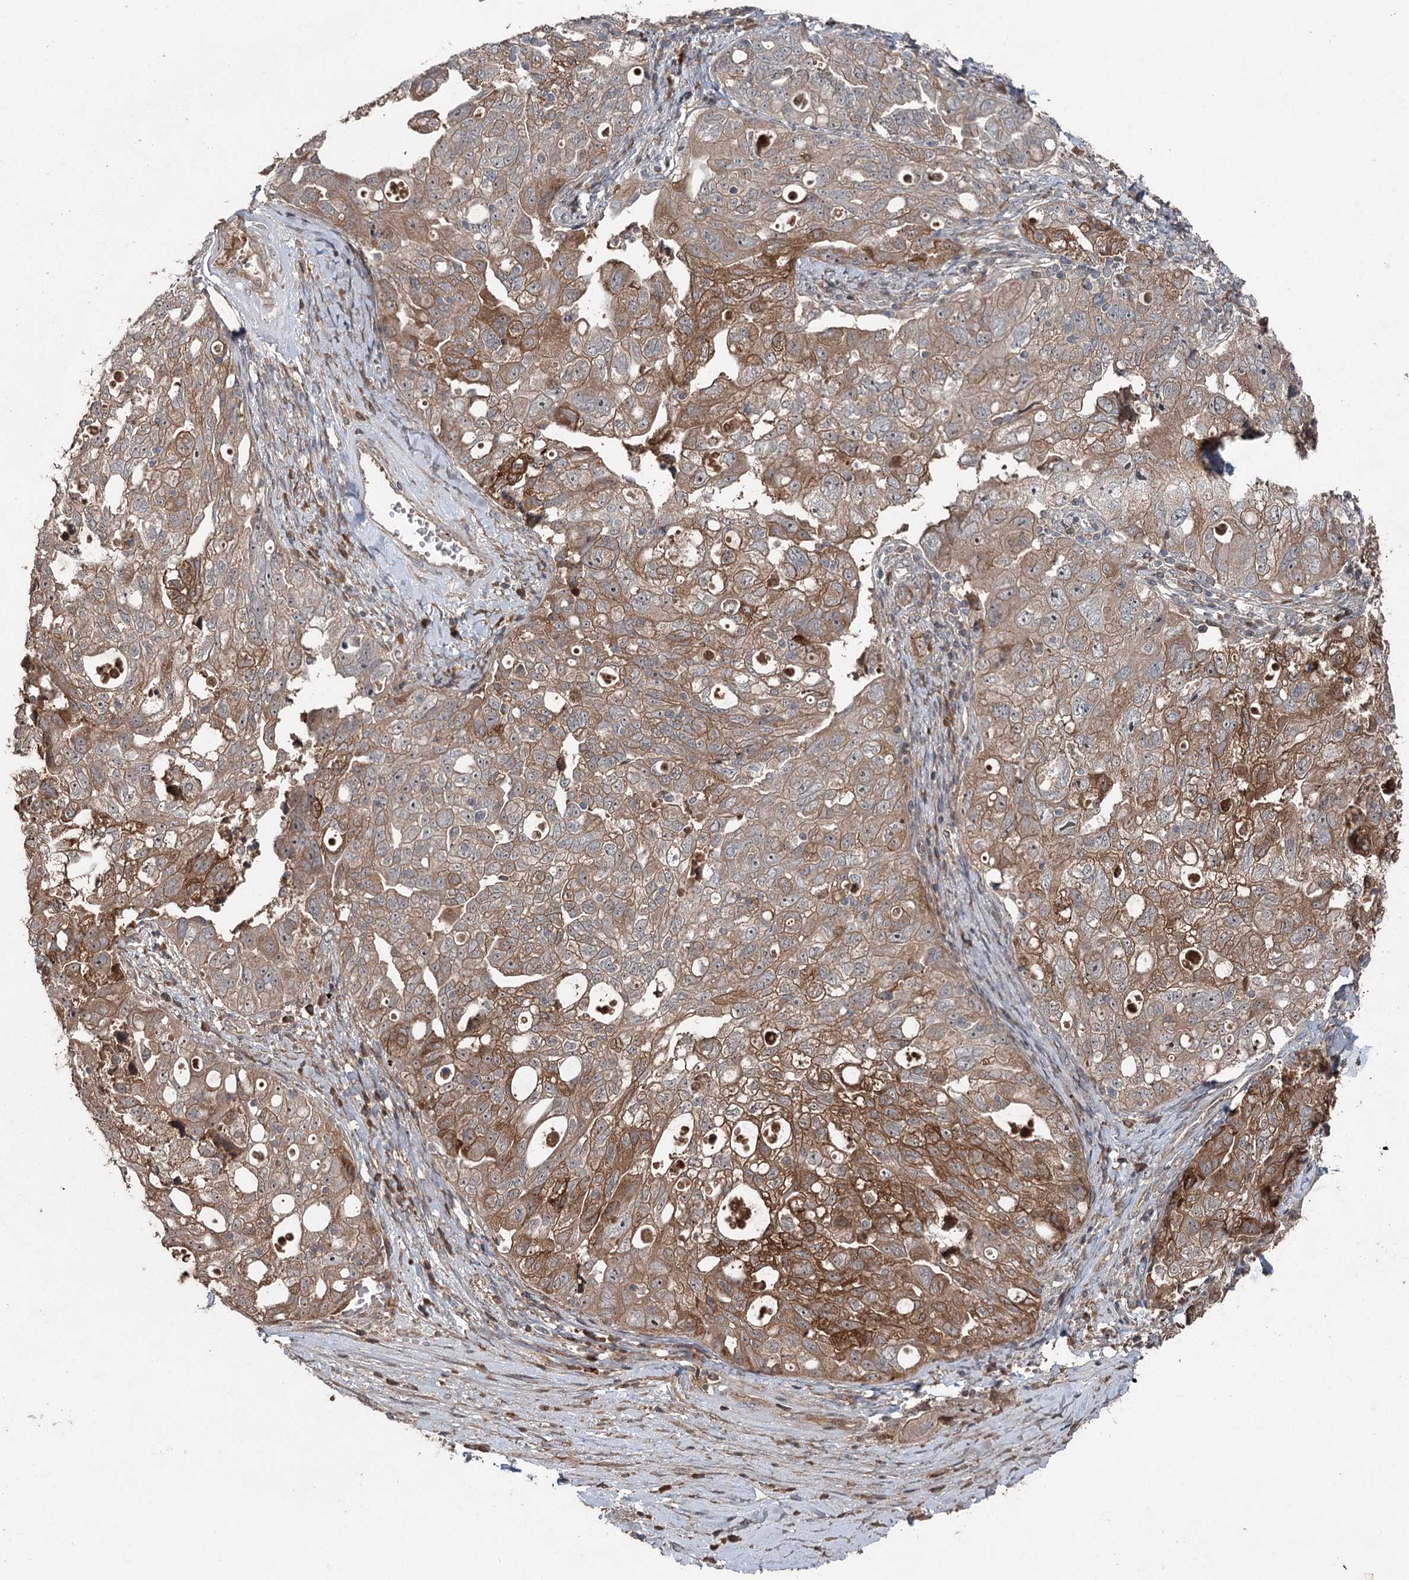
{"staining": {"intensity": "moderate", "quantity": ">75%", "location": "cytoplasmic/membranous"}, "tissue": "ovarian cancer", "cell_type": "Tumor cells", "image_type": "cancer", "snomed": [{"axis": "morphology", "description": "Carcinoma, NOS"}, {"axis": "morphology", "description": "Cystadenocarcinoma, serous, NOS"}, {"axis": "topography", "description": "Ovary"}], "caption": "IHC image of ovarian cancer (carcinoma) stained for a protein (brown), which displays medium levels of moderate cytoplasmic/membranous staining in approximately >75% of tumor cells.", "gene": "MAPK8IP2", "patient": {"sex": "female", "age": 69}}